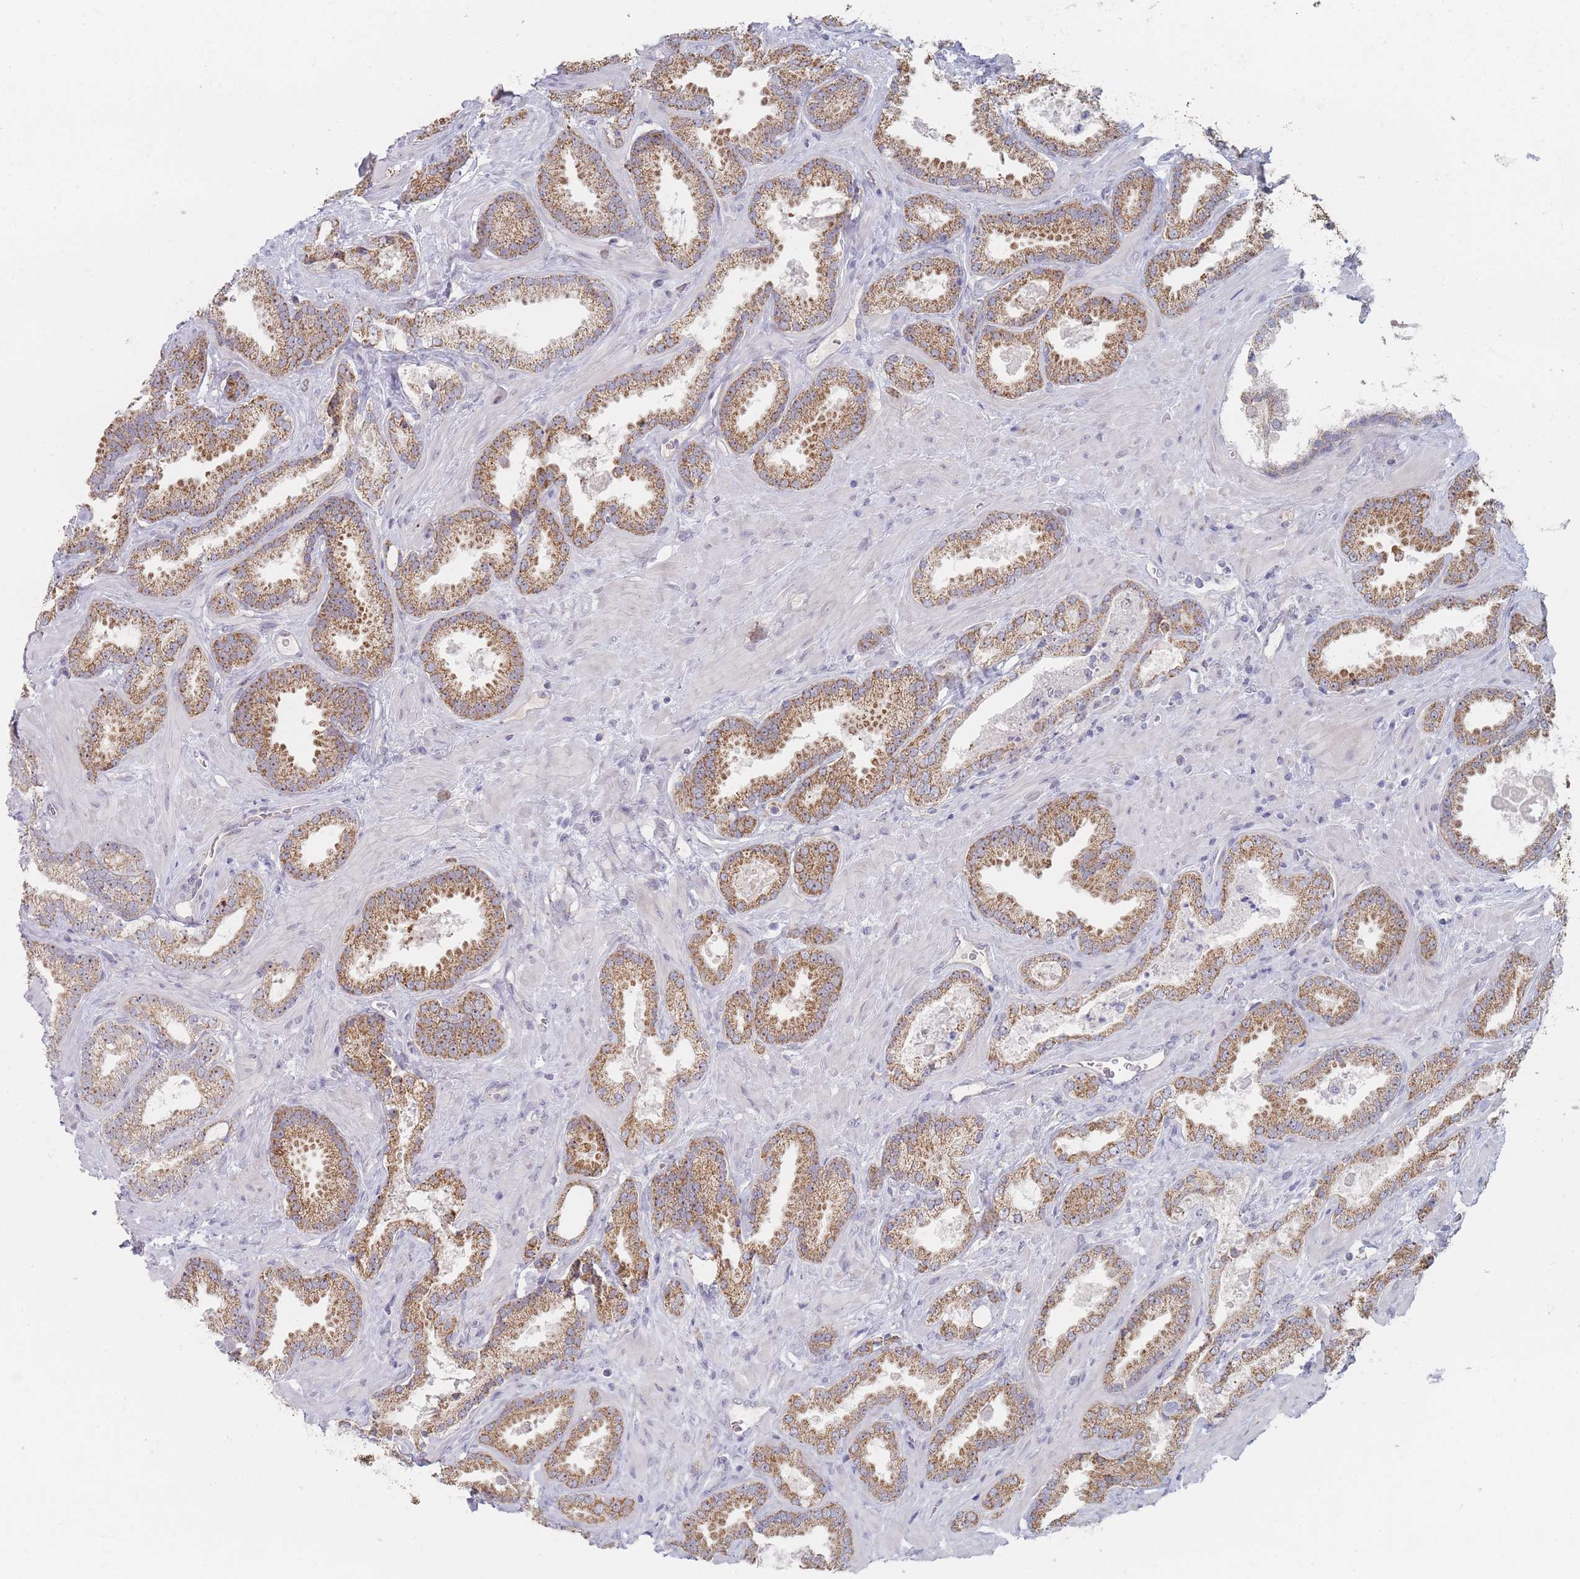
{"staining": {"intensity": "moderate", "quantity": ">75%", "location": "cytoplasmic/membranous"}, "tissue": "prostate cancer", "cell_type": "Tumor cells", "image_type": "cancer", "snomed": [{"axis": "morphology", "description": "Adenocarcinoma, Low grade"}, {"axis": "topography", "description": "Prostate"}], "caption": "Immunohistochemical staining of human prostate cancer (low-grade adenocarcinoma) reveals moderate cytoplasmic/membranous protein positivity in about >75% of tumor cells. (brown staining indicates protein expression, while blue staining denotes nuclei).", "gene": "RNF8", "patient": {"sex": "male", "age": 62}}